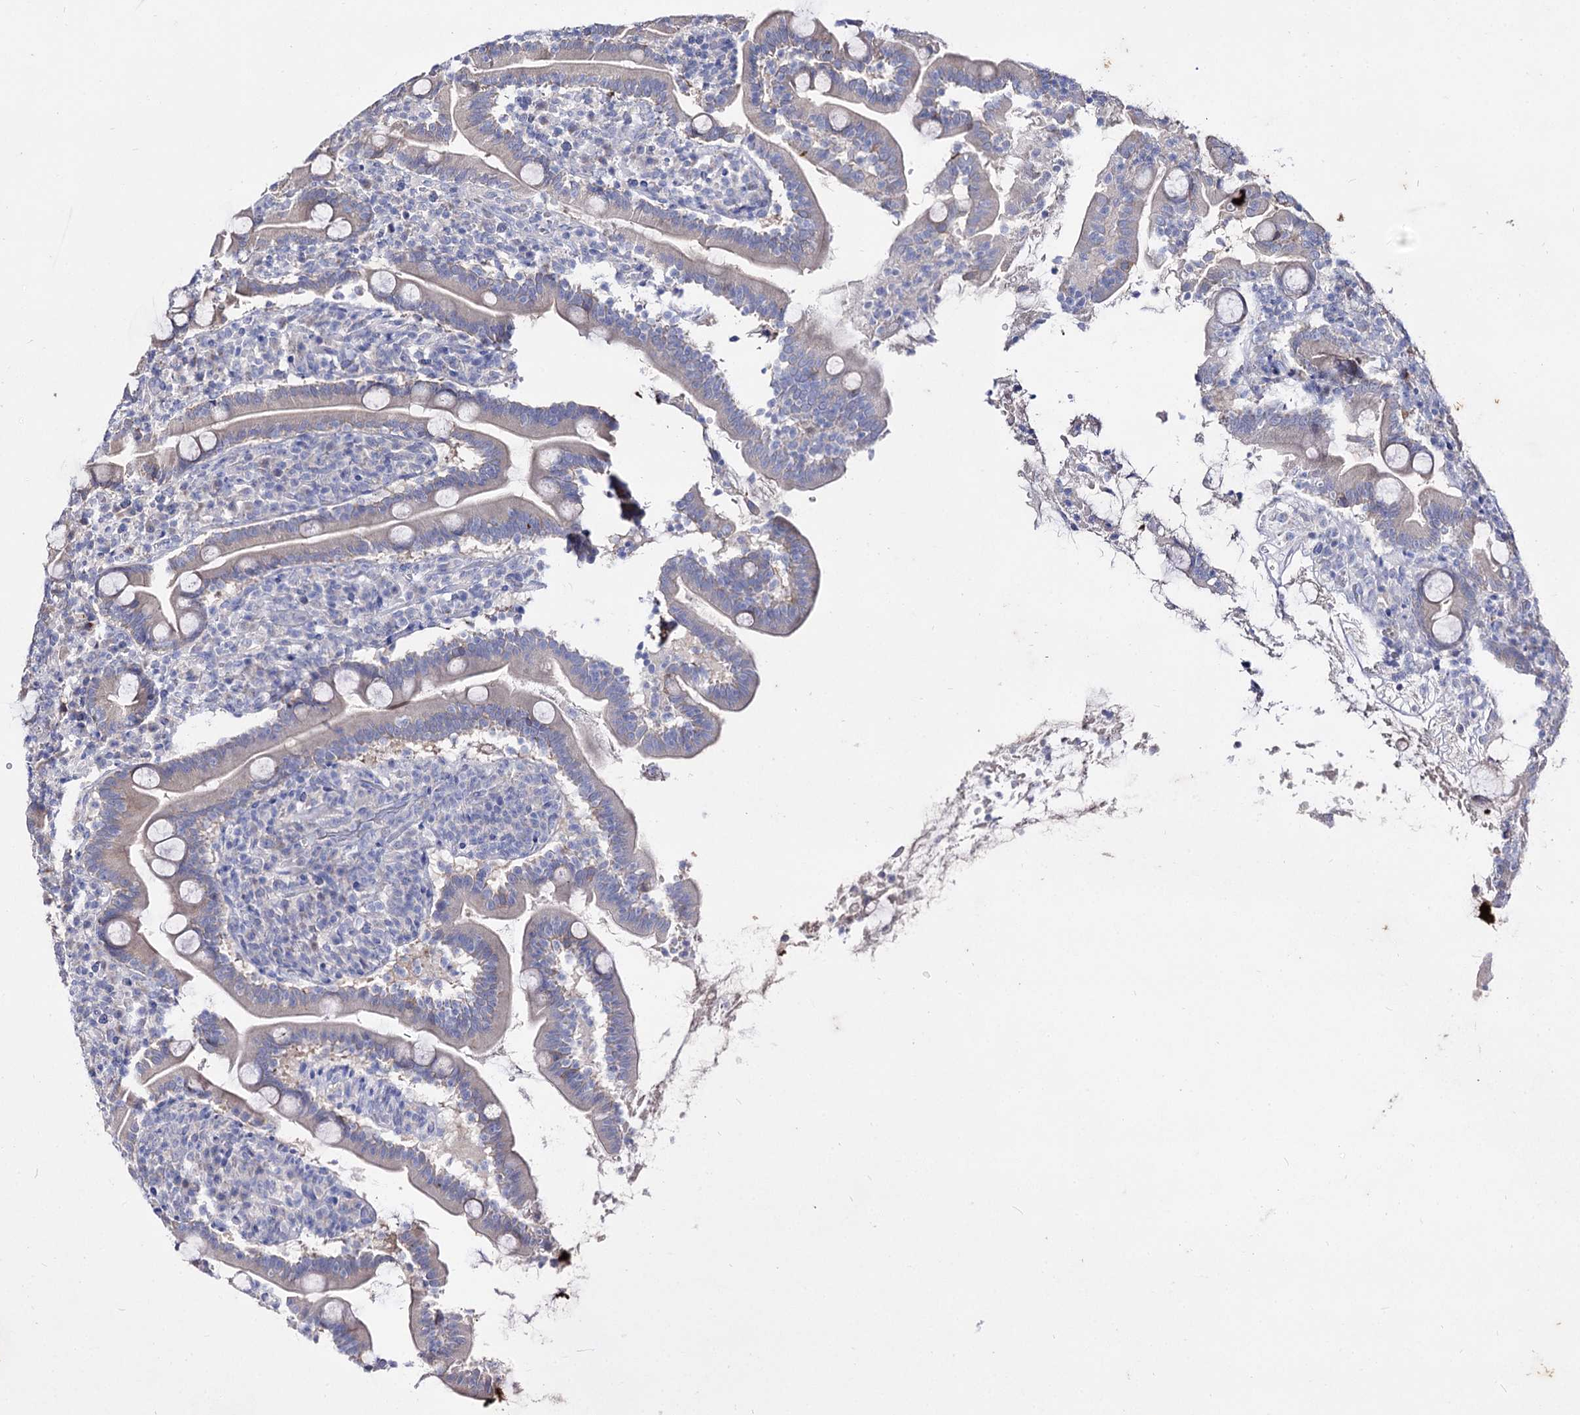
{"staining": {"intensity": "negative", "quantity": "none", "location": "none"}, "tissue": "duodenum", "cell_type": "Glandular cells", "image_type": "normal", "snomed": [{"axis": "morphology", "description": "Normal tissue, NOS"}, {"axis": "topography", "description": "Duodenum"}], "caption": "IHC photomicrograph of benign duodenum stained for a protein (brown), which exhibits no positivity in glandular cells. The staining was performed using DAB (3,3'-diaminobenzidine) to visualize the protein expression in brown, while the nuclei were stained in blue with hematoxylin (Magnification: 20x).", "gene": "ARFIP2", "patient": {"sex": "male", "age": 35}}